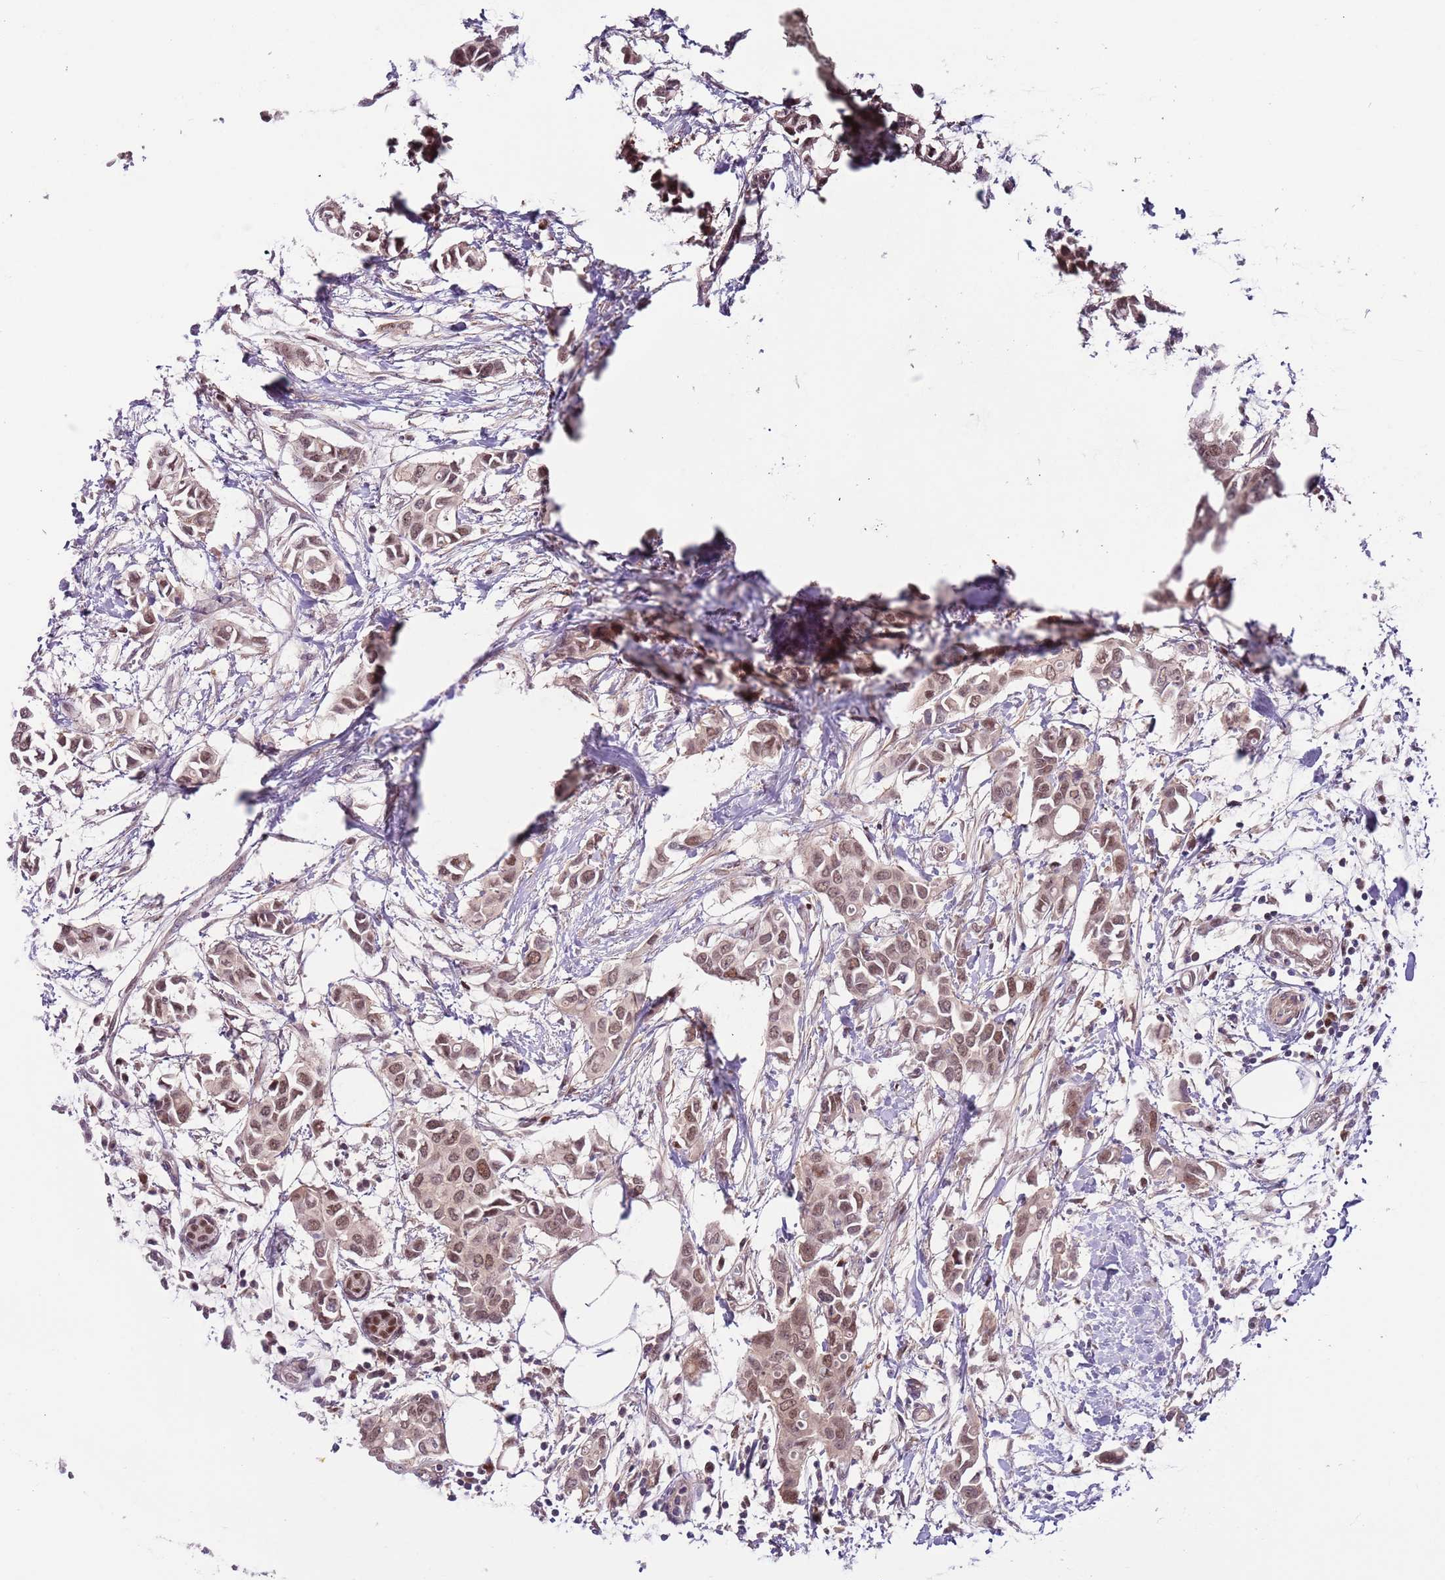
{"staining": {"intensity": "moderate", "quantity": ">75%", "location": "nuclear"}, "tissue": "breast cancer", "cell_type": "Tumor cells", "image_type": "cancer", "snomed": [{"axis": "morphology", "description": "Duct carcinoma"}, {"axis": "topography", "description": "Breast"}], "caption": "IHC staining of breast cancer (intraductal carcinoma), which reveals medium levels of moderate nuclear staining in about >75% of tumor cells indicating moderate nuclear protein expression. The staining was performed using DAB (brown) for protein detection and nuclei were counterstained in hematoxylin (blue).", "gene": "RMND5B", "patient": {"sex": "female", "age": 41}}